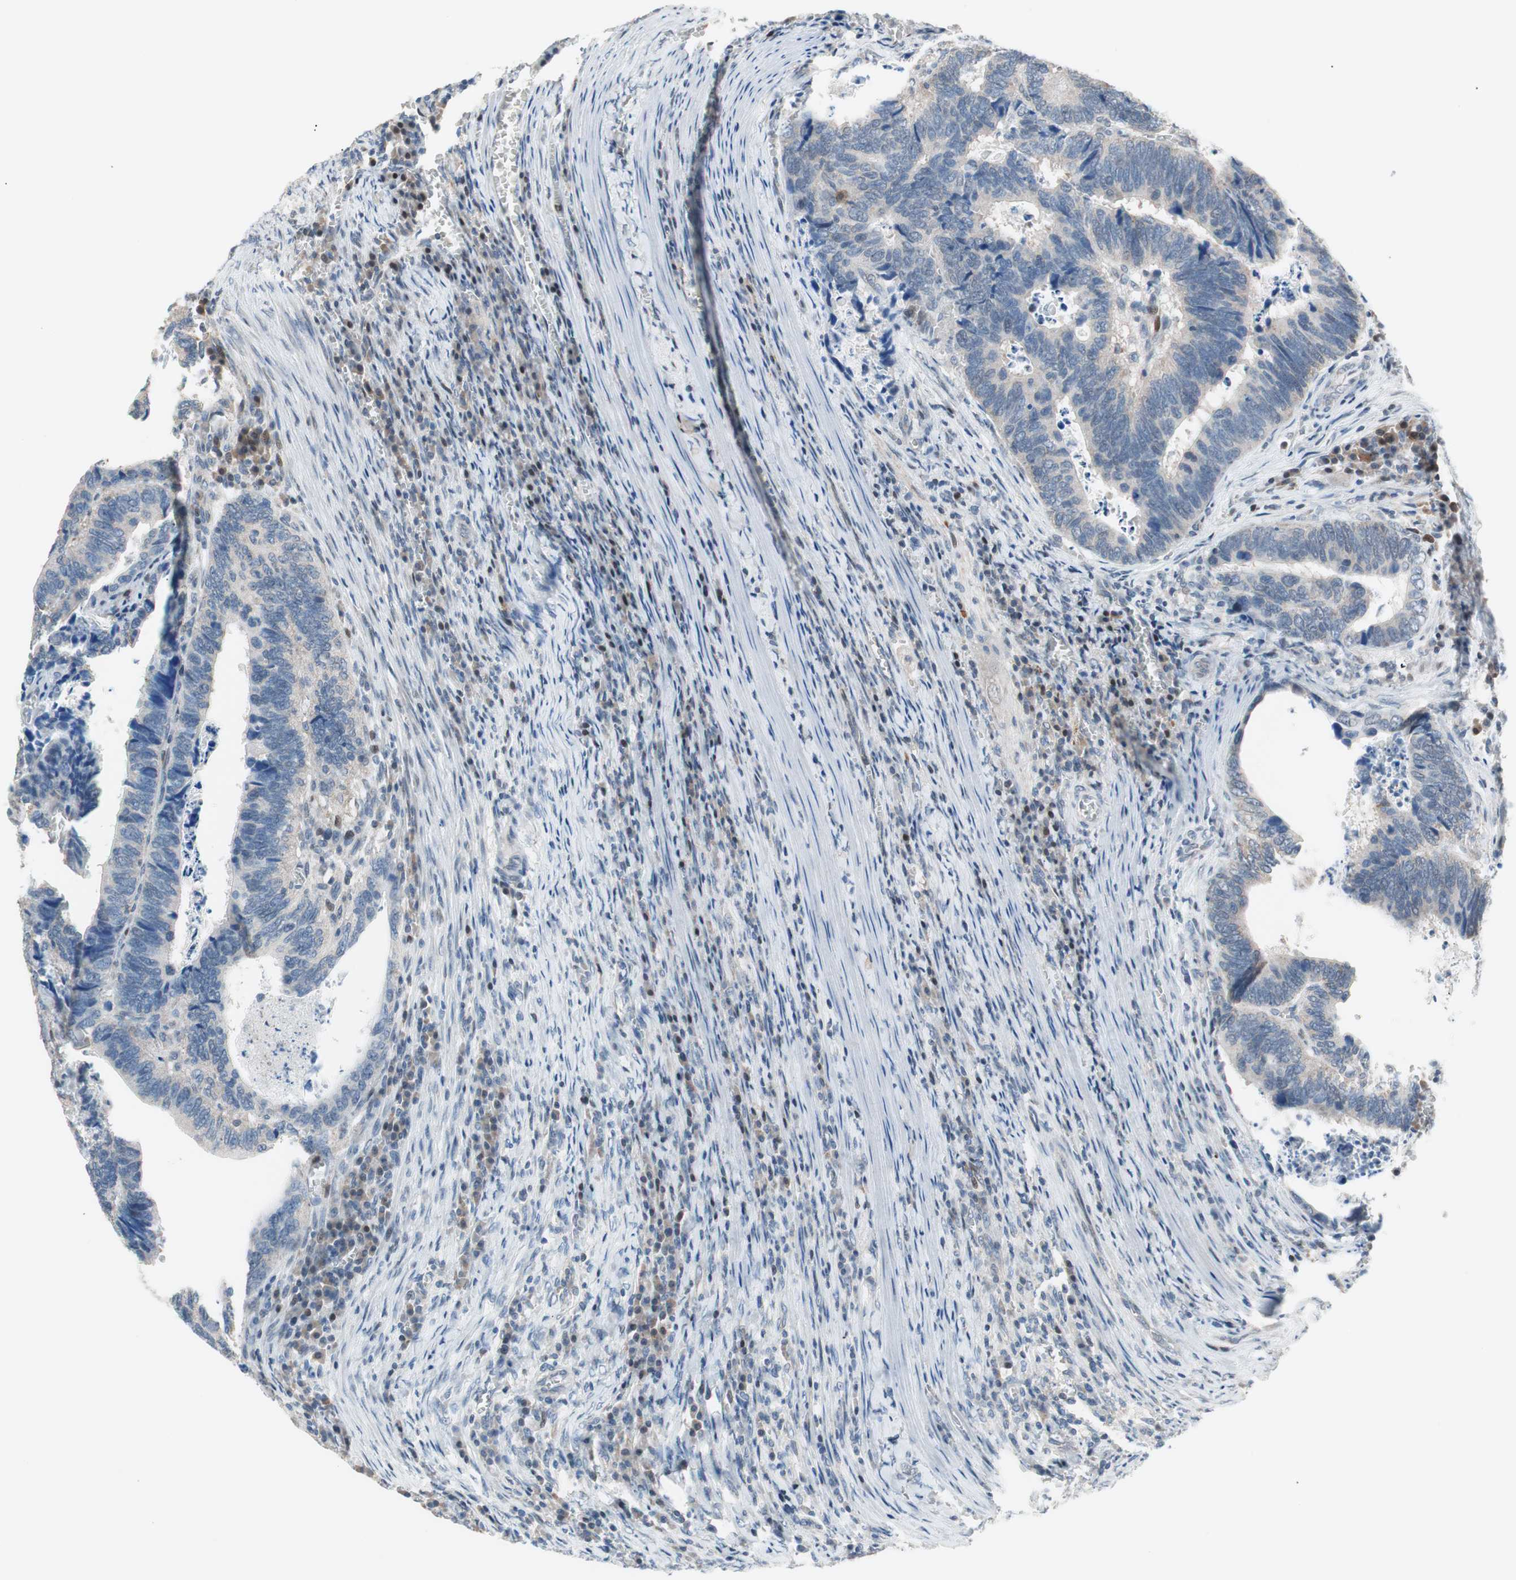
{"staining": {"intensity": "negative", "quantity": "none", "location": "none"}, "tissue": "colorectal cancer", "cell_type": "Tumor cells", "image_type": "cancer", "snomed": [{"axis": "morphology", "description": "Adenocarcinoma, NOS"}, {"axis": "topography", "description": "Colon"}], "caption": "Immunohistochemistry image of neoplastic tissue: adenocarcinoma (colorectal) stained with DAB exhibits no significant protein positivity in tumor cells. (Stains: DAB (3,3'-diaminobenzidine) immunohistochemistry (IHC) with hematoxylin counter stain, Microscopy: brightfield microscopy at high magnification).", "gene": "POLH", "patient": {"sex": "male", "age": 72}}